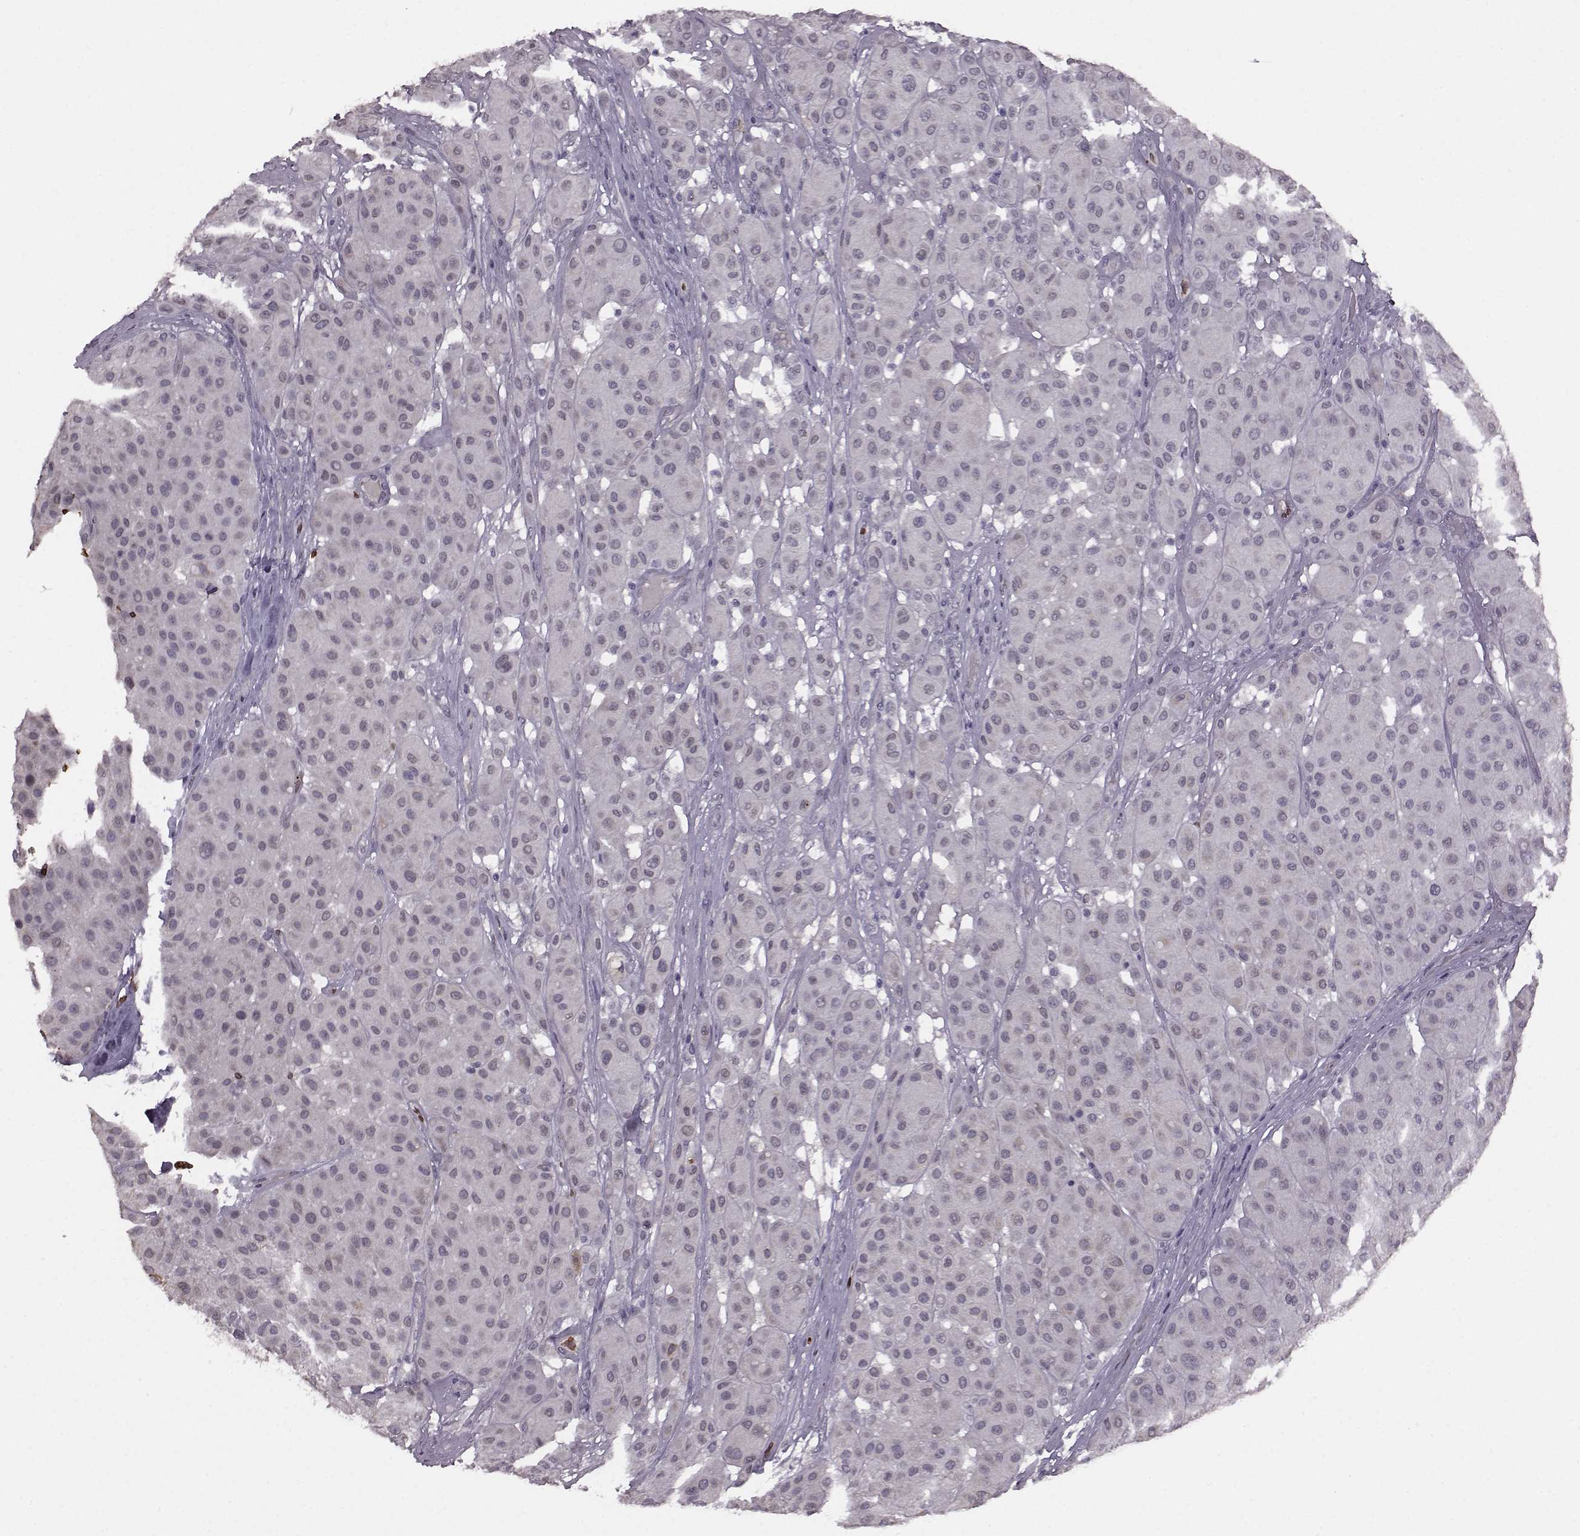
{"staining": {"intensity": "negative", "quantity": "none", "location": "none"}, "tissue": "melanoma", "cell_type": "Tumor cells", "image_type": "cancer", "snomed": [{"axis": "morphology", "description": "Malignant melanoma, Metastatic site"}, {"axis": "topography", "description": "Smooth muscle"}], "caption": "An immunohistochemistry (IHC) image of malignant melanoma (metastatic site) is shown. There is no staining in tumor cells of malignant melanoma (metastatic site).", "gene": "PROP1", "patient": {"sex": "male", "age": 41}}